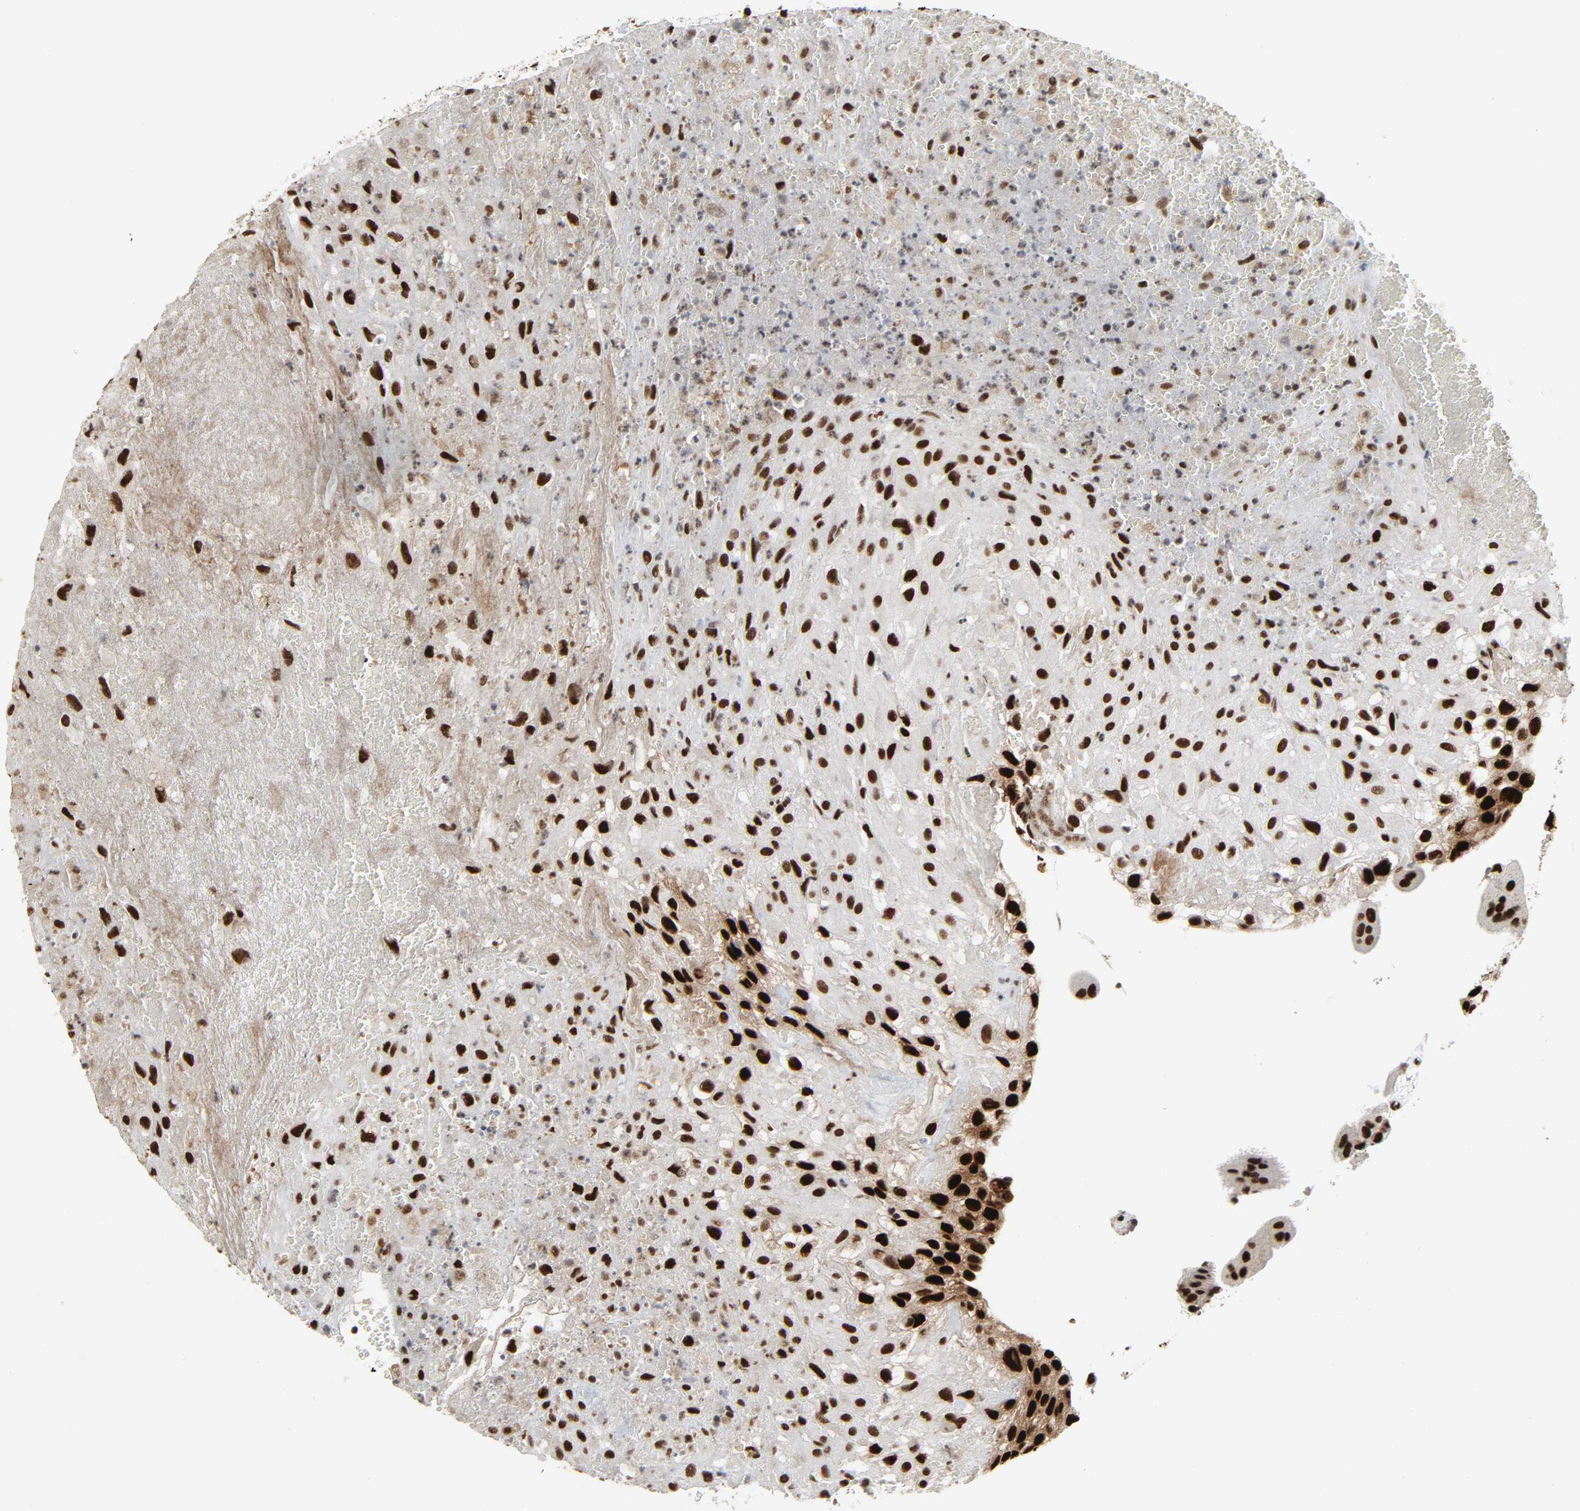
{"staining": {"intensity": "strong", "quantity": ">75%", "location": "nuclear"}, "tissue": "placenta", "cell_type": "Decidual cells", "image_type": "normal", "snomed": [{"axis": "morphology", "description": "Normal tissue, NOS"}, {"axis": "topography", "description": "Placenta"}], "caption": "Normal placenta was stained to show a protein in brown. There is high levels of strong nuclear positivity in about >75% of decidual cells.", "gene": "CDK7", "patient": {"sex": "female", "age": 19}}